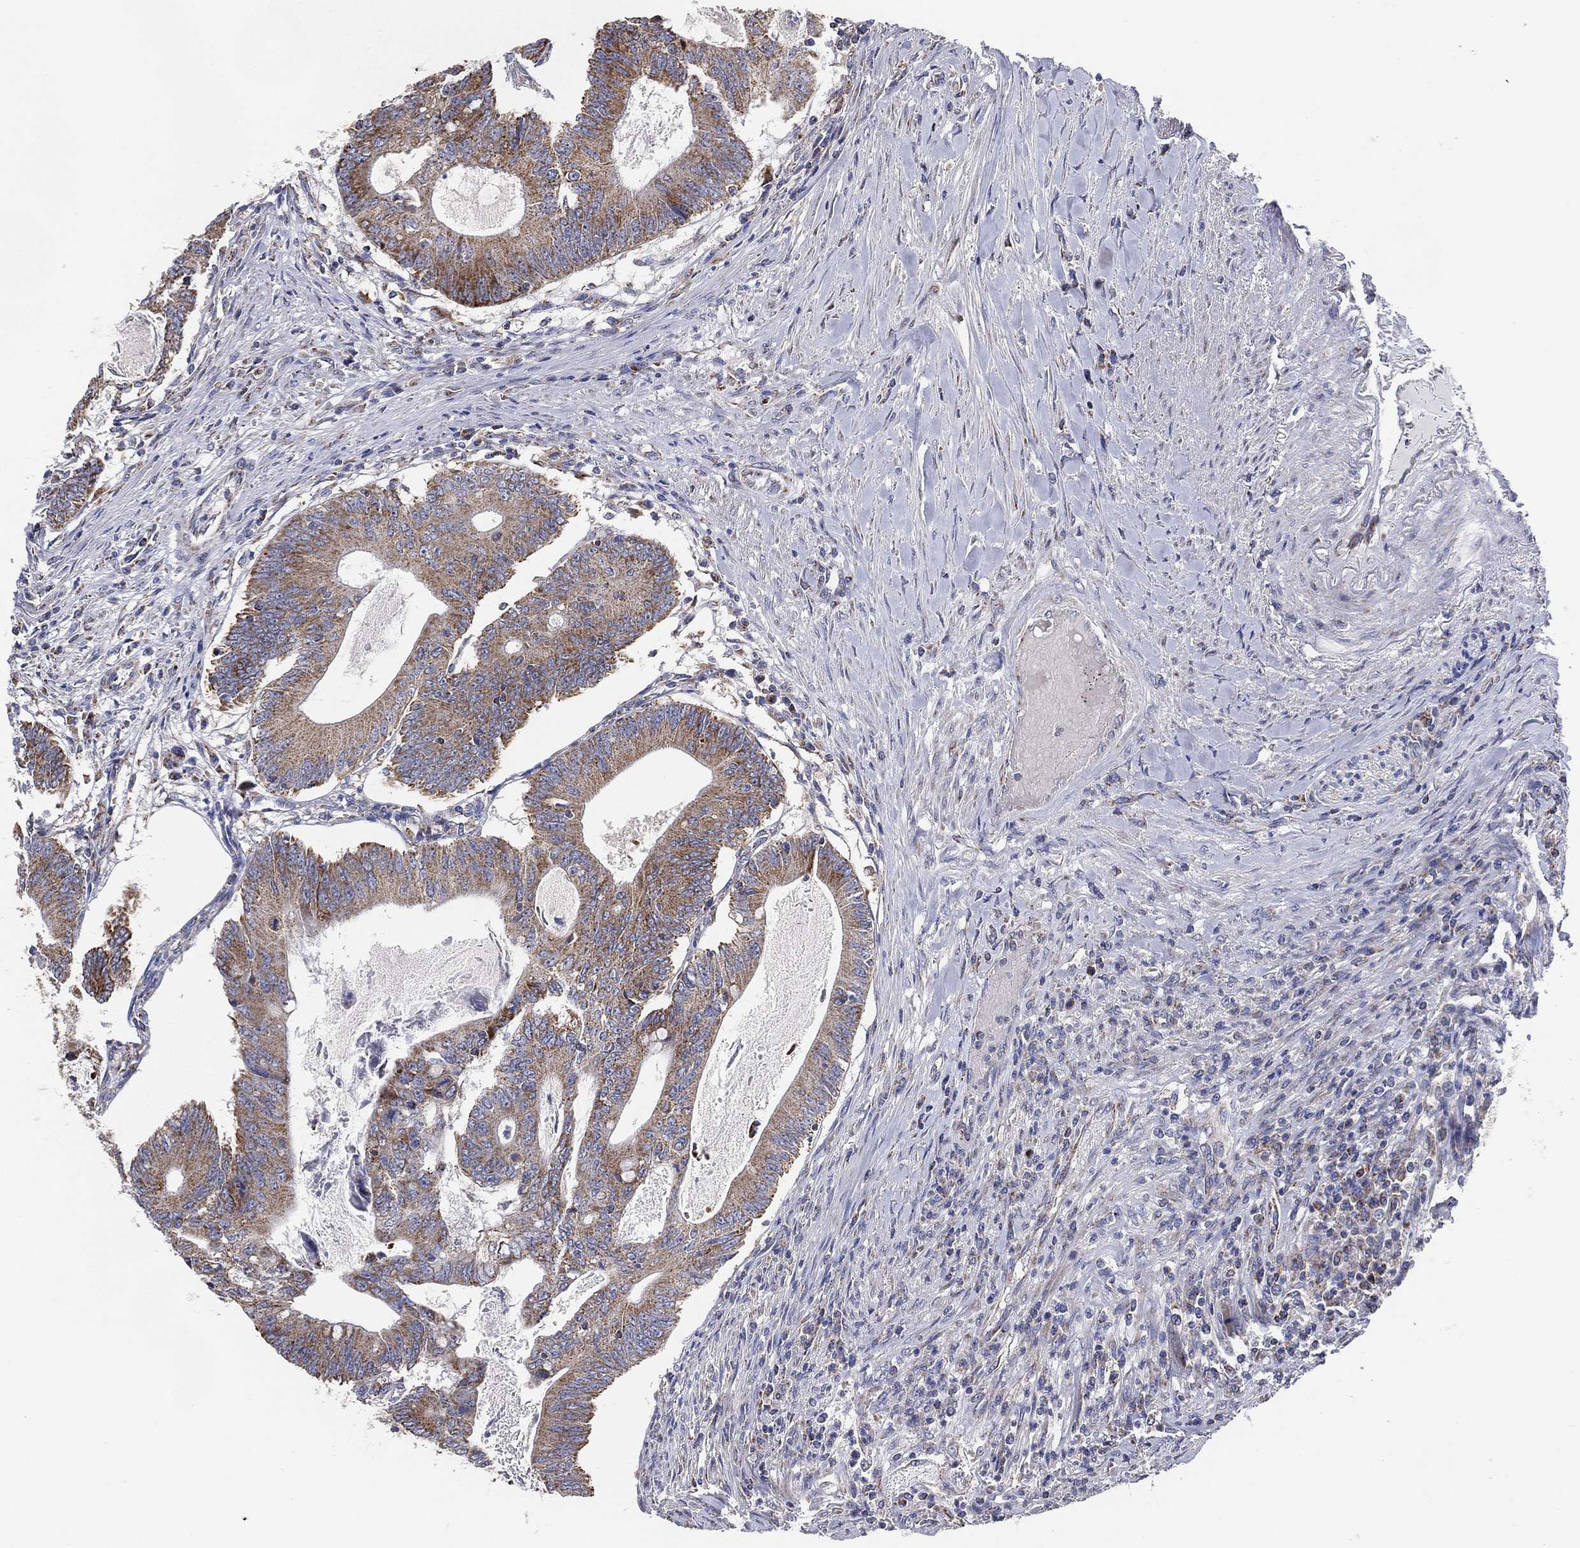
{"staining": {"intensity": "moderate", "quantity": "25%-75%", "location": "cytoplasmic/membranous"}, "tissue": "colorectal cancer", "cell_type": "Tumor cells", "image_type": "cancer", "snomed": [{"axis": "morphology", "description": "Adenocarcinoma, NOS"}, {"axis": "topography", "description": "Colon"}], "caption": "IHC of human colorectal cancer (adenocarcinoma) demonstrates medium levels of moderate cytoplasmic/membranous positivity in about 25%-75% of tumor cells.", "gene": "GCAT", "patient": {"sex": "female", "age": 70}}